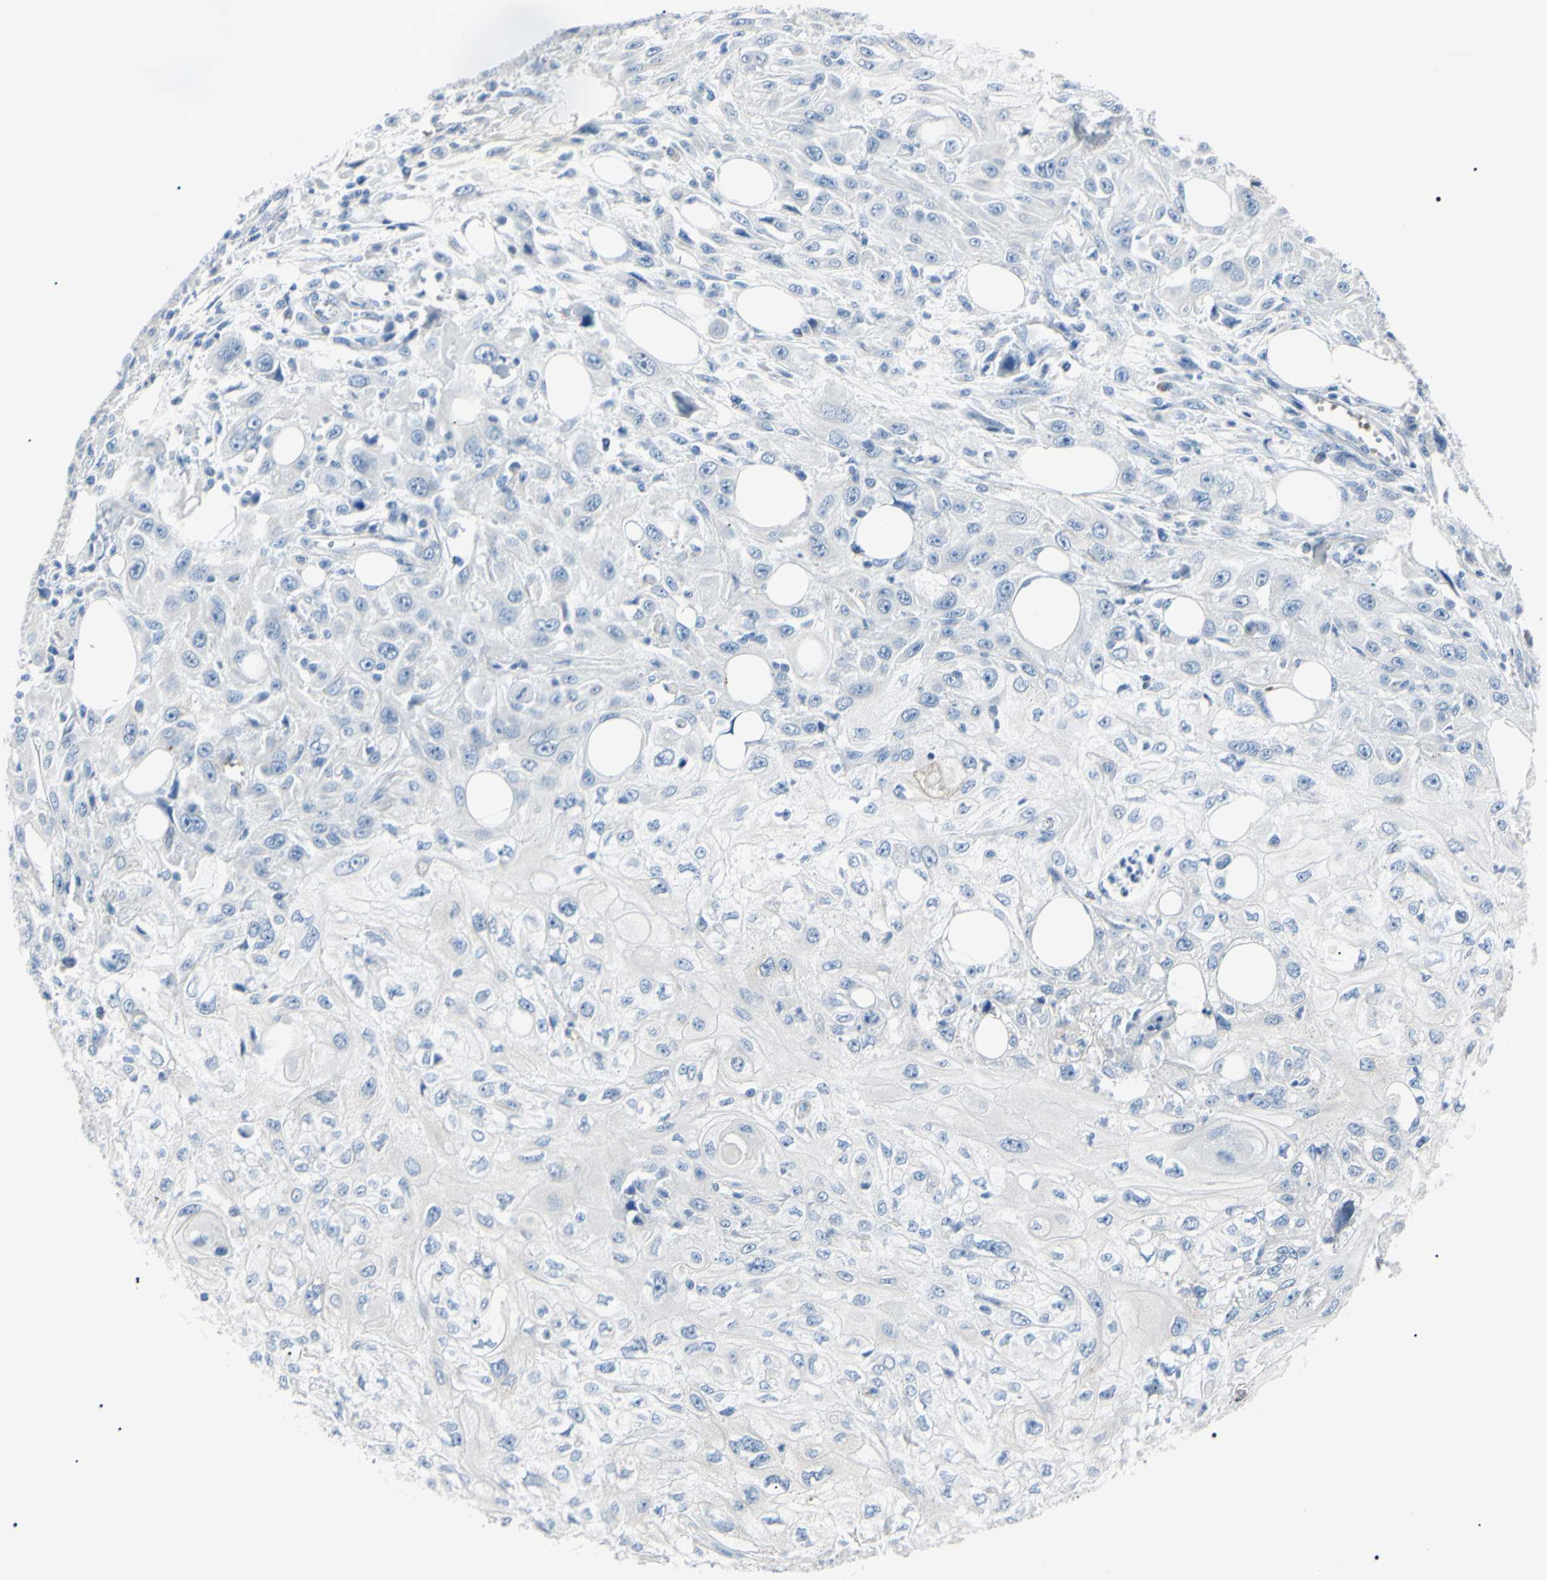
{"staining": {"intensity": "negative", "quantity": "none", "location": "none"}, "tissue": "skin cancer", "cell_type": "Tumor cells", "image_type": "cancer", "snomed": [{"axis": "morphology", "description": "Squamous cell carcinoma, NOS"}, {"axis": "topography", "description": "Skin"}], "caption": "IHC of skin cancer reveals no expression in tumor cells.", "gene": "CA2", "patient": {"sex": "male", "age": 75}}